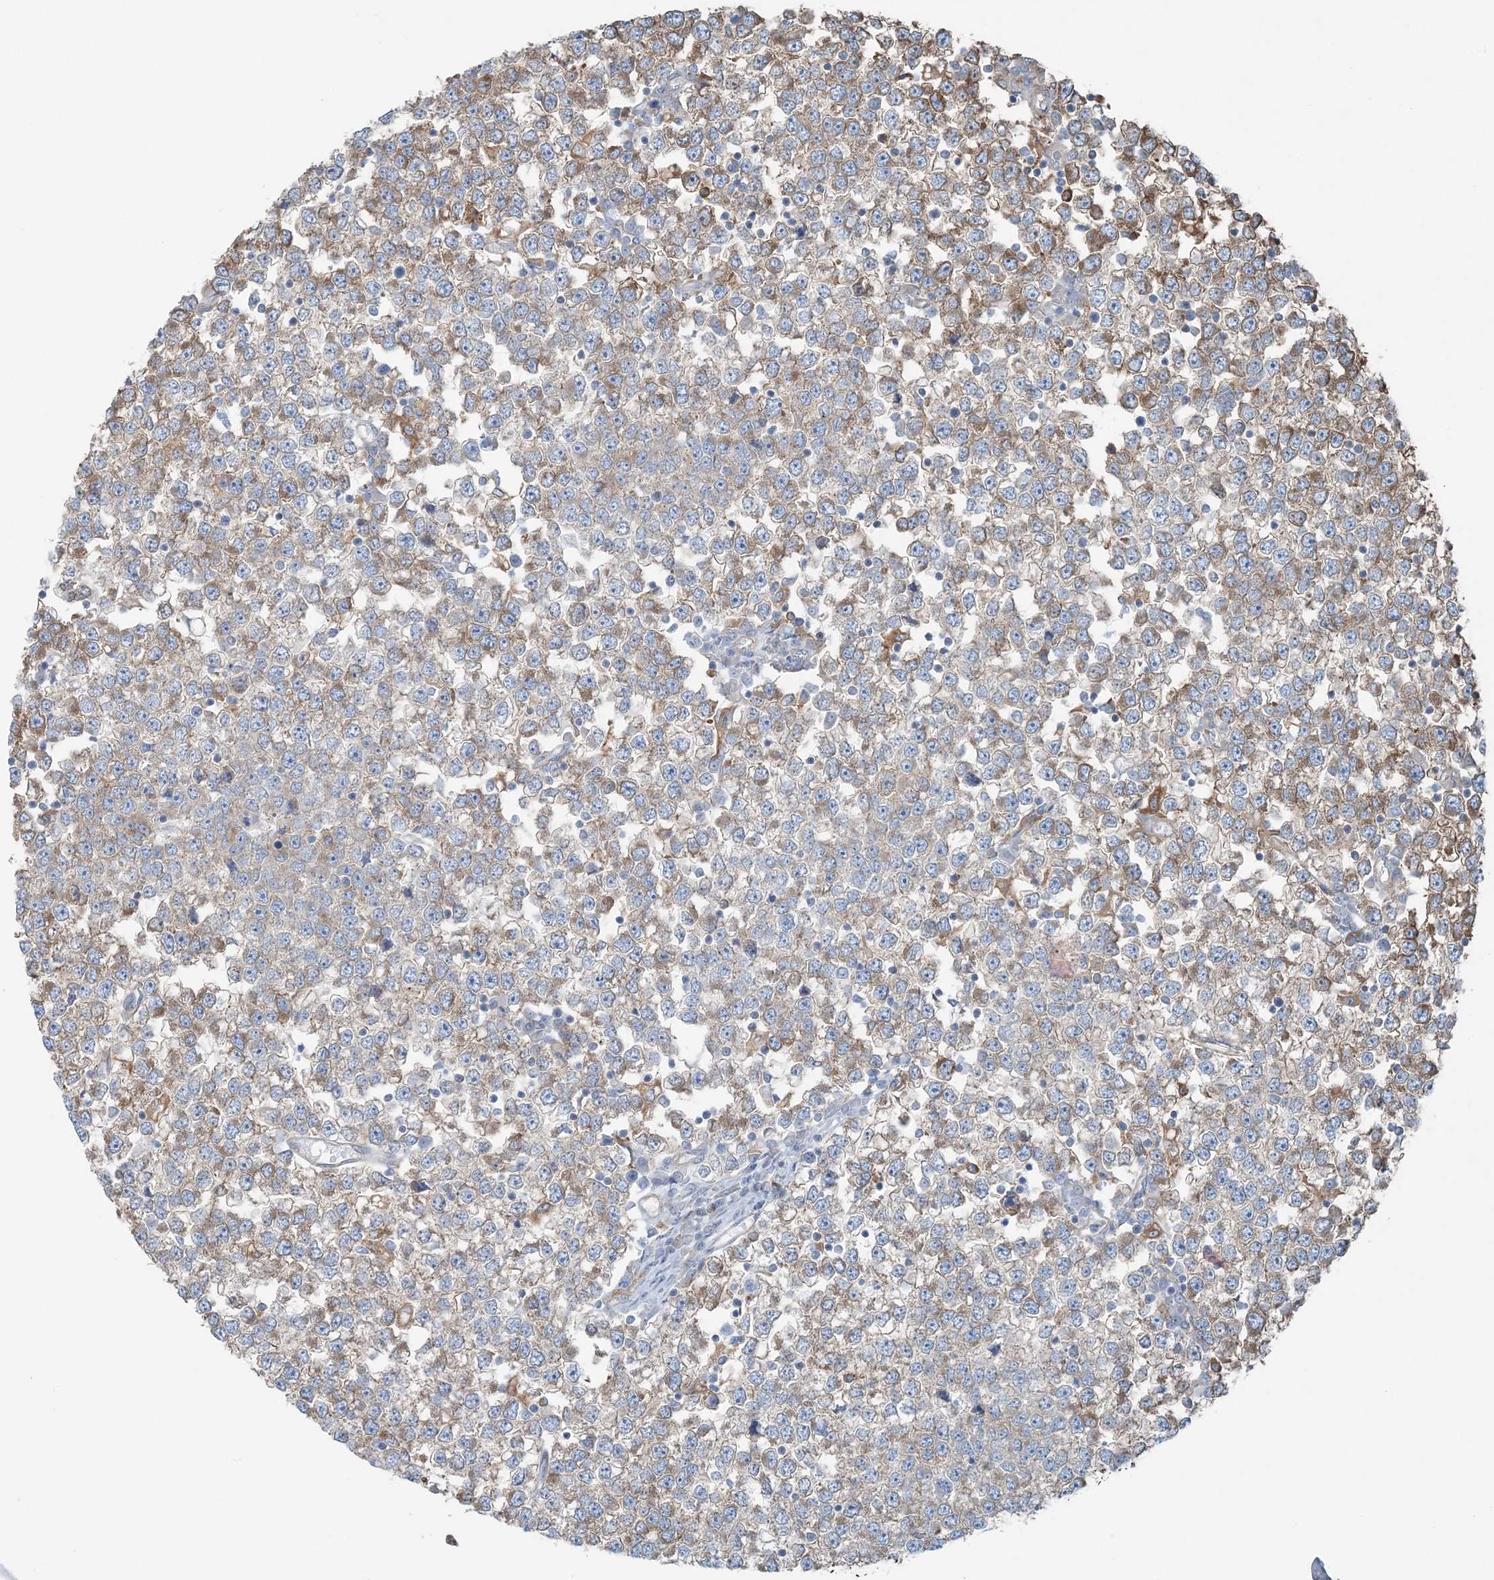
{"staining": {"intensity": "moderate", "quantity": "25%-75%", "location": "cytoplasmic/membranous"}, "tissue": "testis cancer", "cell_type": "Tumor cells", "image_type": "cancer", "snomed": [{"axis": "morphology", "description": "Seminoma, NOS"}, {"axis": "topography", "description": "Testis"}], "caption": "The photomicrograph displays a brown stain indicating the presence of a protein in the cytoplasmic/membranous of tumor cells in testis cancer (seminoma).", "gene": "SNX2", "patient": {"sex": "male", "age": 65}}